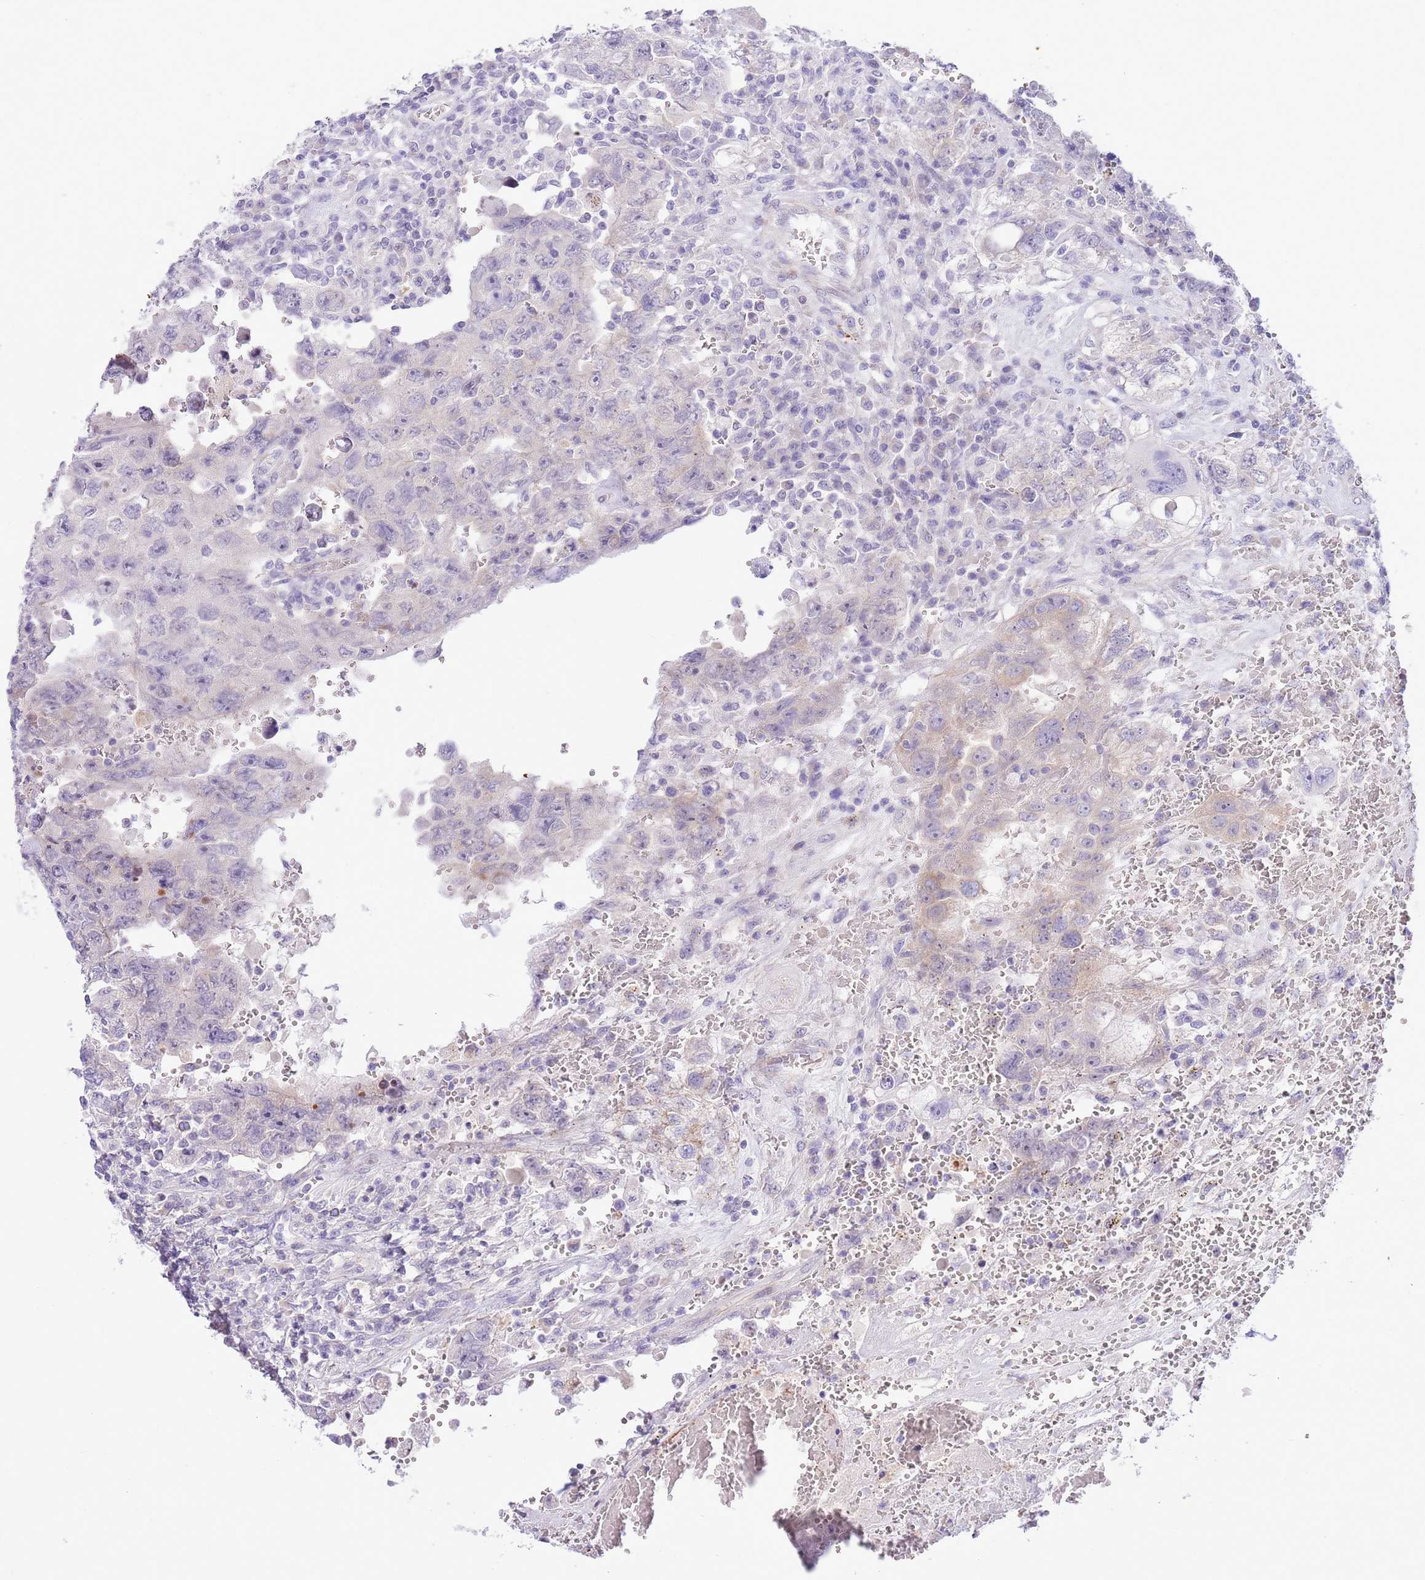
{"staining": {"intensity": "negative", "quantity": "none", "location": "none"}, "tissue": "testis cancer", "cell_type": "Tumor cells", "image_type": "cancer", "snomed": [{"axis": "morphology", "description": "Carcinoma, Embryonal, NOS"}, {"axis": "topography", "description": "Testis"}], "caption": "Immunohistochemistry of human testis cancer exhibits no expression in tumor cells.", "gene": "ZC4H2", "patient": {"sex": "male", "age": 26}}